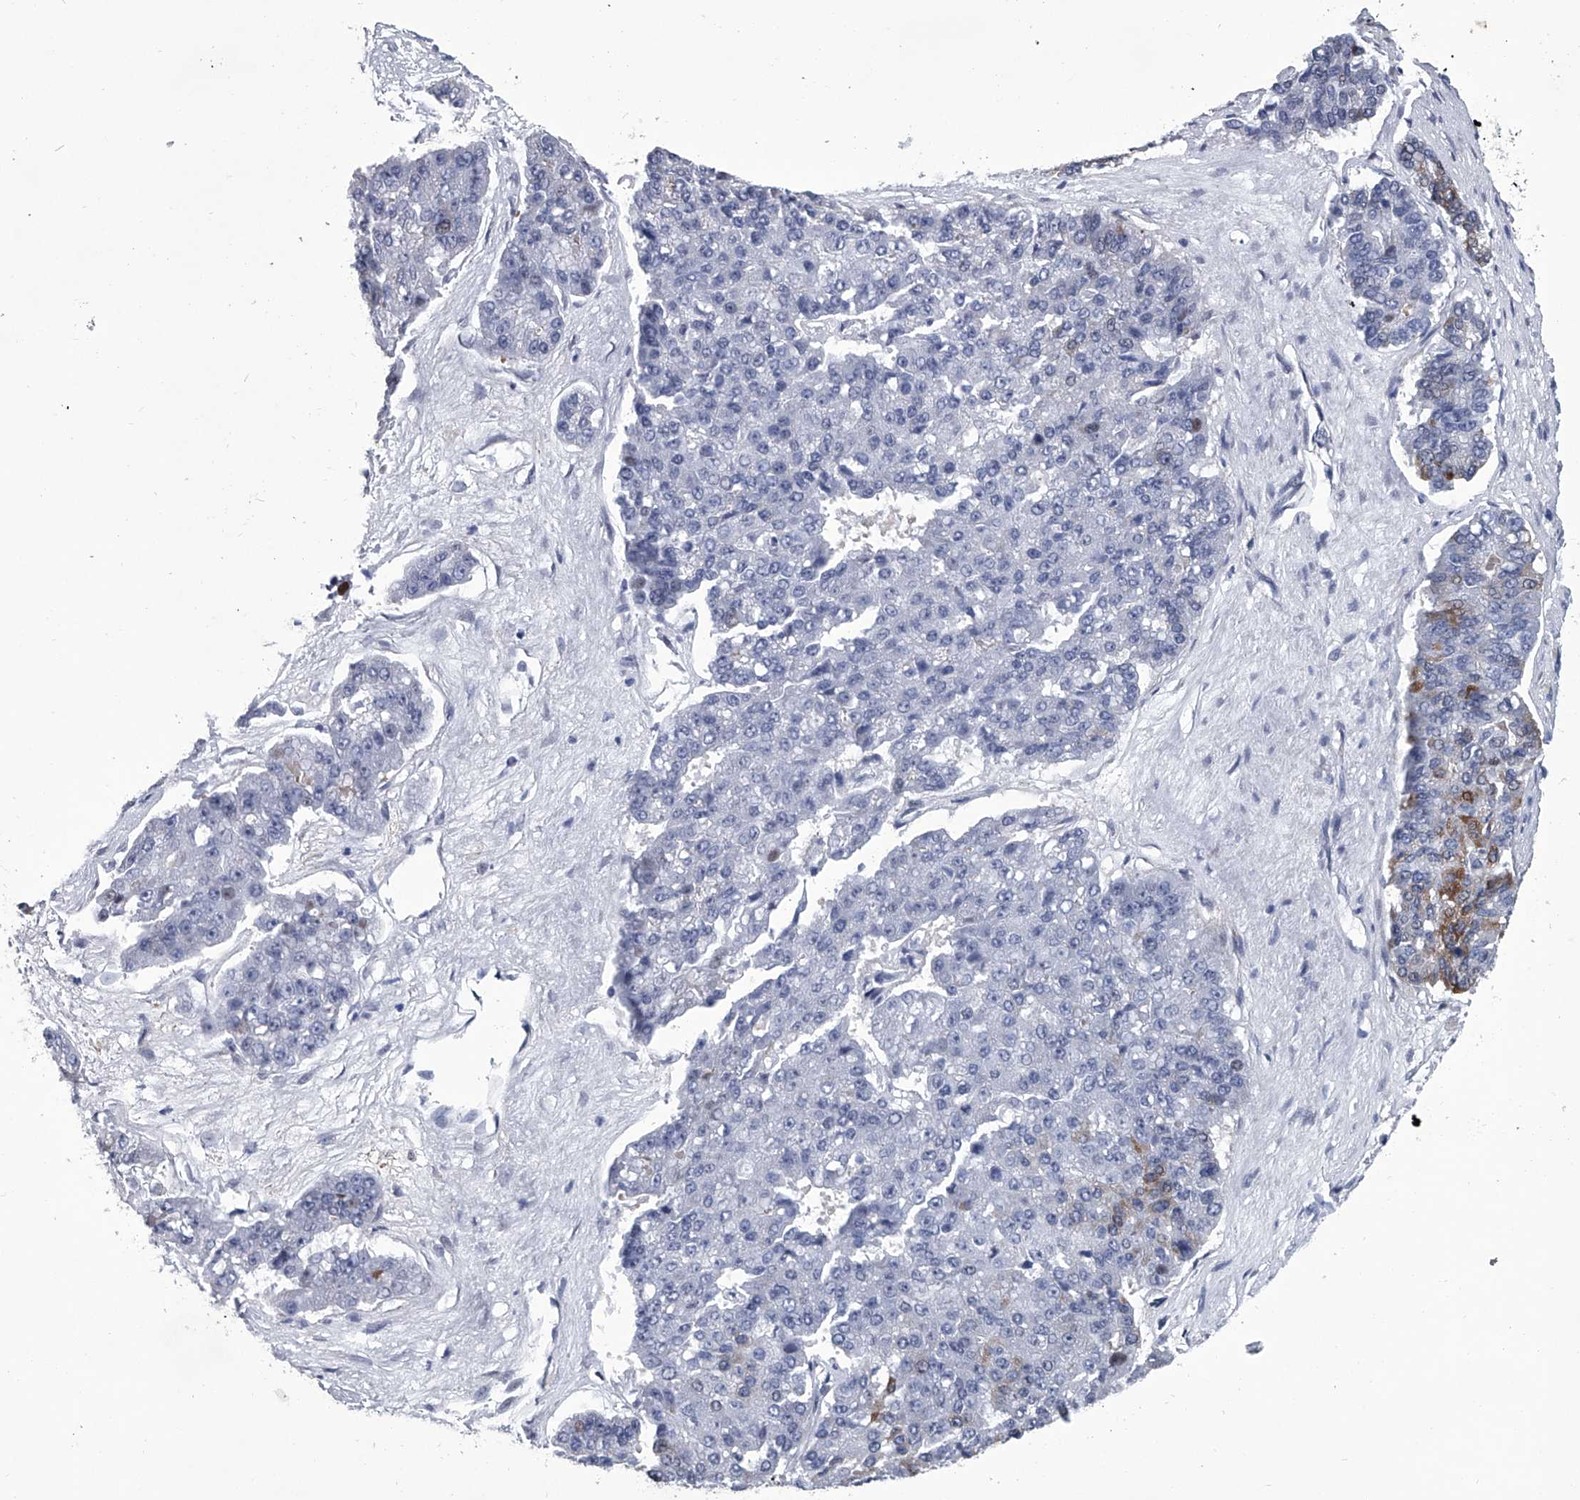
{"staining": {"intensity": "strong", "quantity": "<25%", "location": "cytoplasmic/membranous"}, "tissue": "pancreatic cancer", "cell_type": "Tumor cells", "image_type": "cancer", "snomed": [{"axis": "morphology", "description": "Adenocarcinoma, NOS"}, {"axis": "topography", "description": "Pancreas"}], "caption": "Protein analysis of adenocarcinoma (pancreatic) tissue displays strong cytoplasmic/membranous positivity in about <25% of tumor cells.", "gene": "PPP2R5D", "patient": {"sex": "male", "age": 50}}